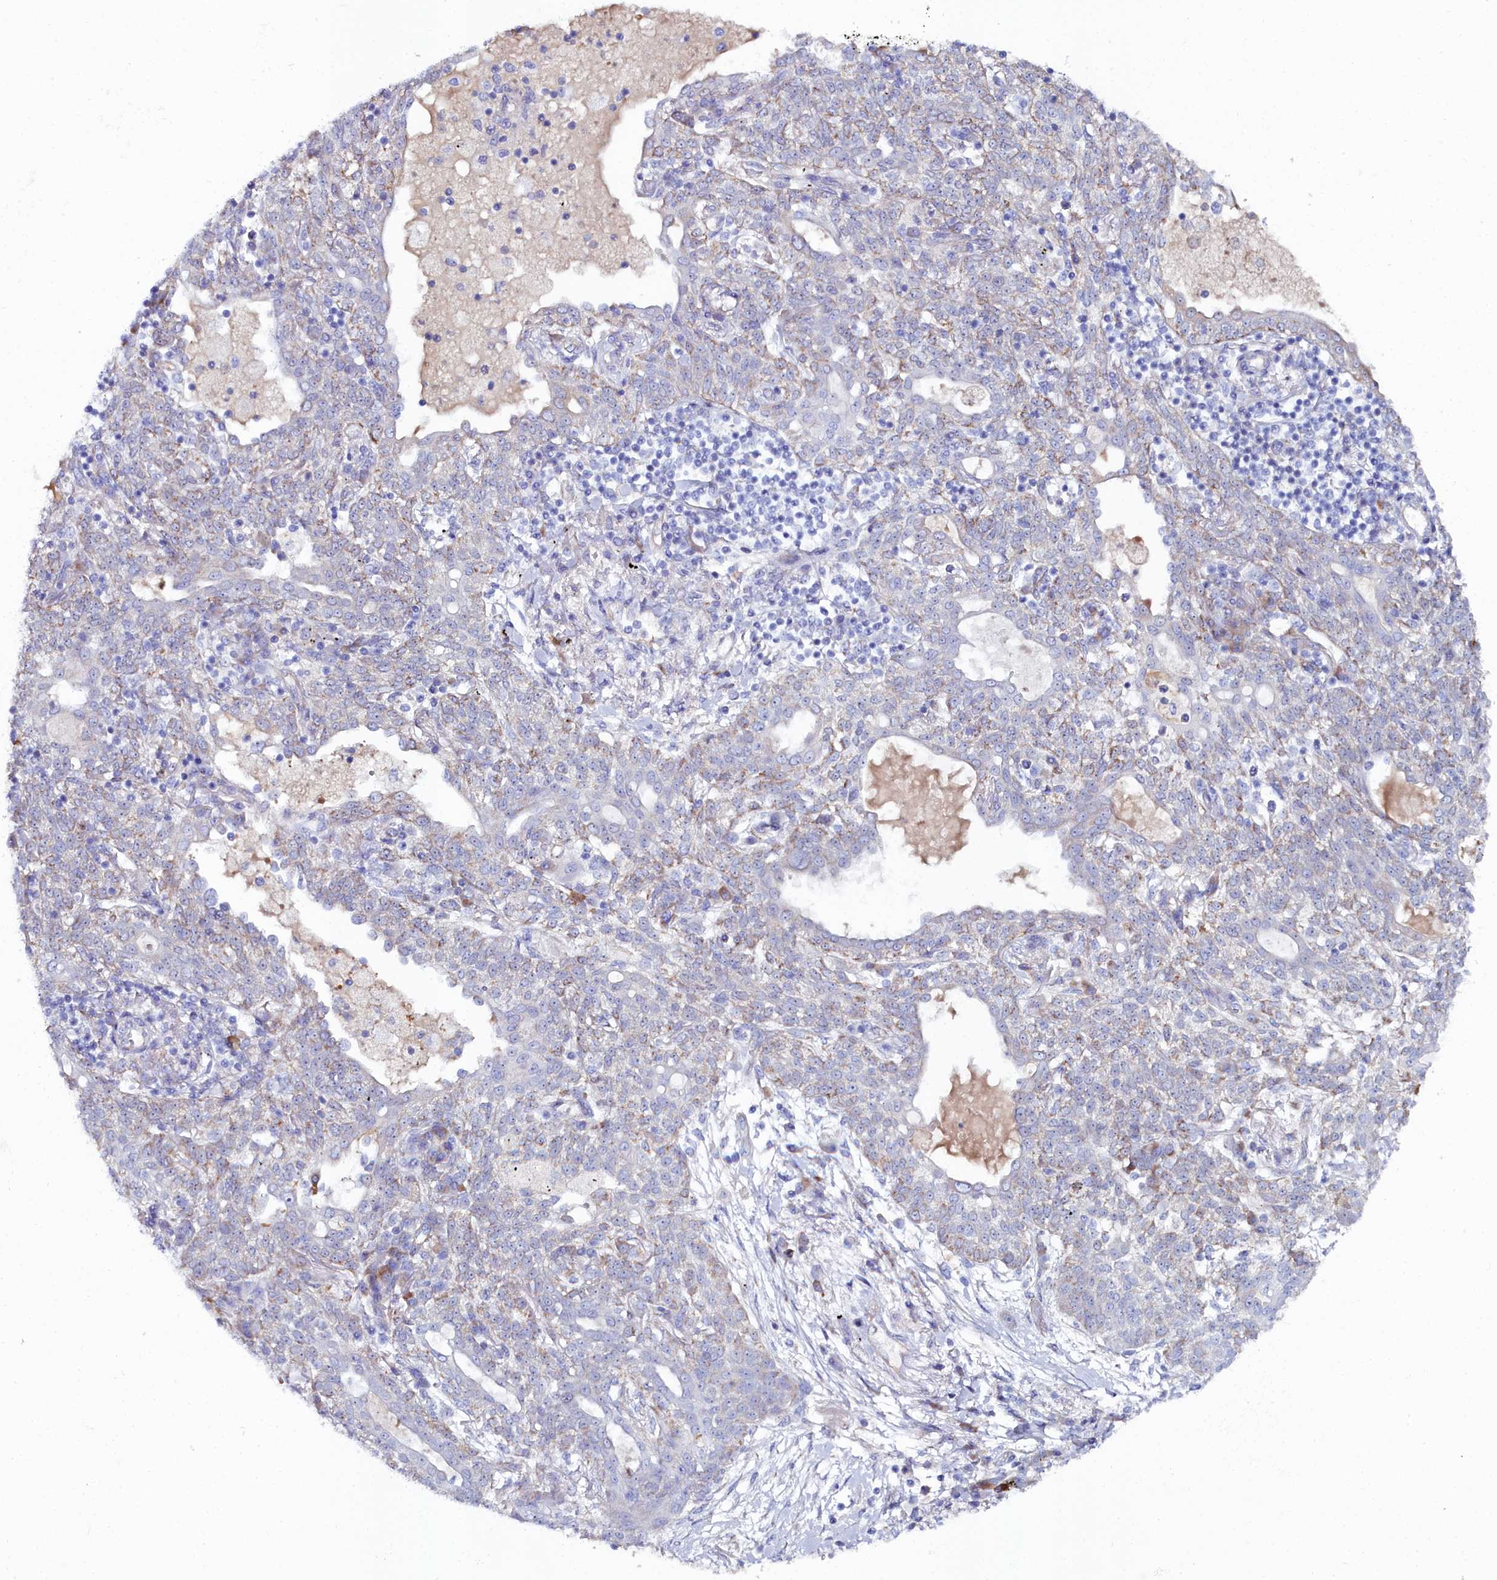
{"staining": {"intensity": "moderate", "quantity": "<25%", "location": "cytoplasmic/membranous"}, "tissue": "lung cancer", "cell_type": "Tumor cells", "image_type": "cancer", "snomed": [{"axis": "morphology", "description": "Squamous cell carcinoma, NOS"}, {"axis": "topography", "description": "Lung"}], "caption": "Lung cancer stained with DAB (3,3'-diaminobenzidine) immunohistochemistry (IHC) displays low levels of moderate cytoplasmic/membranous expression in about <25% of tumor cells.", "gene": "SLC49A3", "patient": {"sex": "female", "age": 70}}